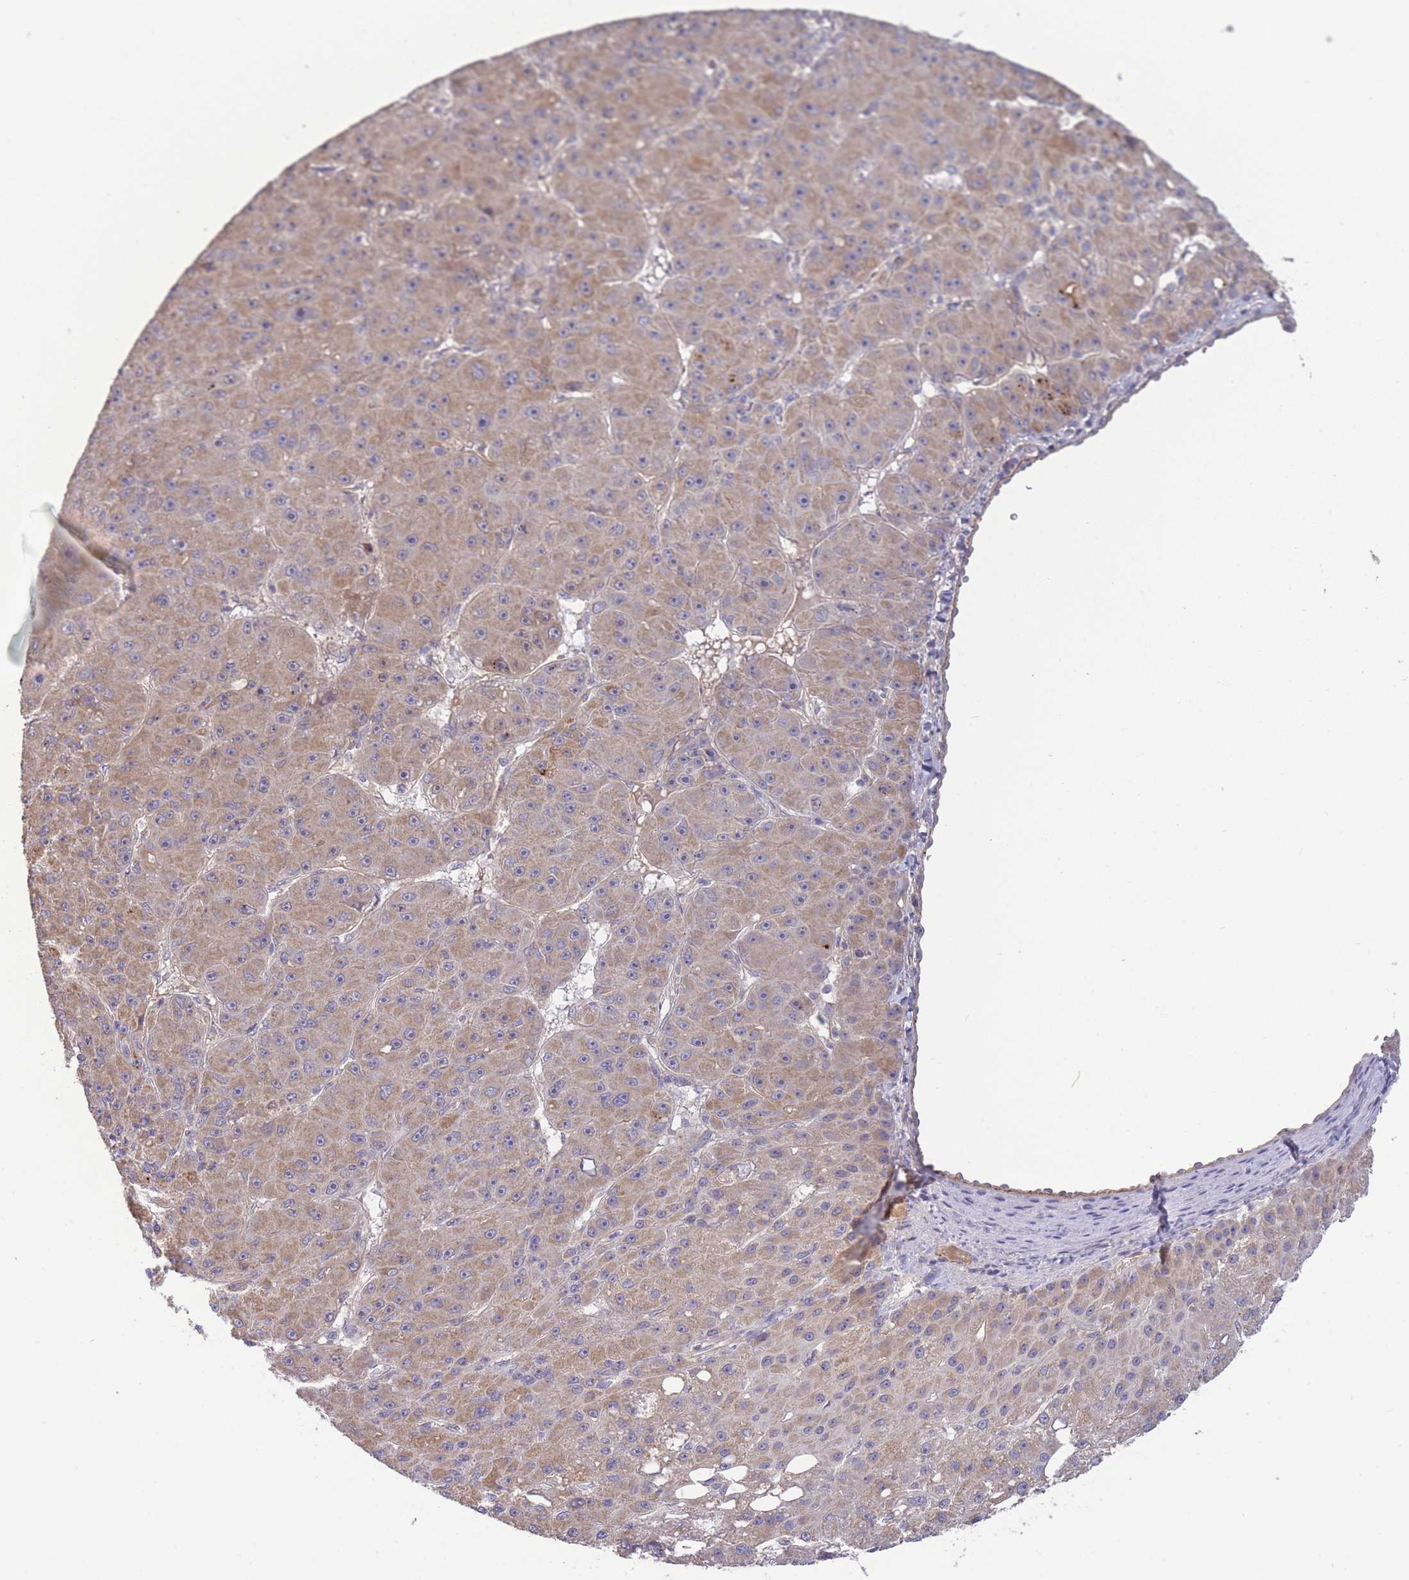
{"staining": {"intensity": "weak", "quantity": ">75%", "location": "cytoplasmic/membranous"}, "tissue": "liver cancer", "cell_type": "Tumor cells", "image_type": "cancer", "snomed": [{"axis": "morphology", "description": "Carcinoma, Hepatocellular, NOS"}, {"axis": "topography", "description": "Liver"}], "caption": "A brown stain shows weak cytoplasmic/membranous staining of a protein in human hepatocellular carcinoma (liver) tumor cells. Using DAB (3,3'-diaminobenzidine) (brown) and hematoxylin (blue) stains, captured at high magnification using brightfield microscopy.", "gene": "NDUFAF5", "patient": {"sex": "male", "age": 67}}